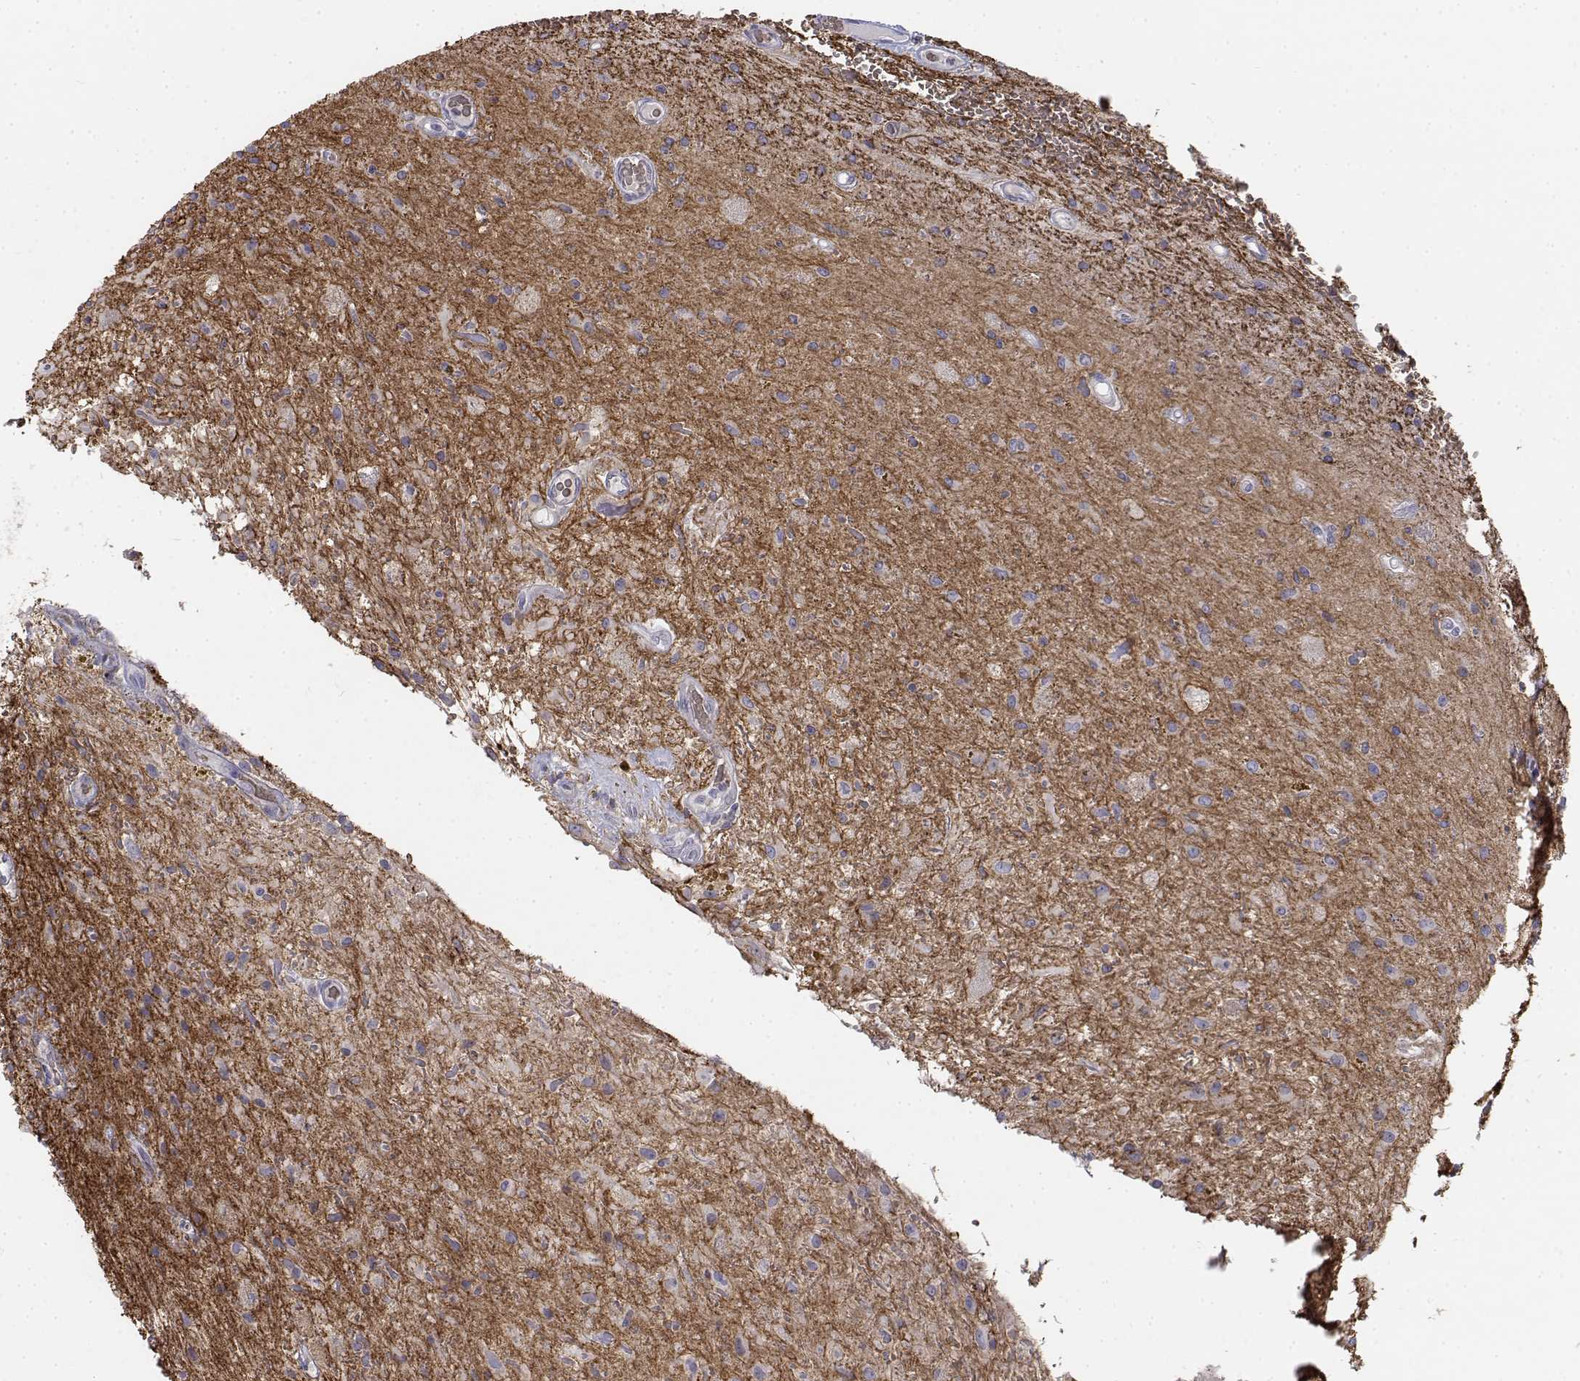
{"staining": {"intensity": "negative", "quantity": "none", "location": "none"}, "tissue": "glioma", "cell_type": "Tumor cells", "image_type": "cancer", "snomed": [{"axis": "morphology", "description": "Glioma, malignant, Low grade"}, {"axis": "topography", "description": "Cerebellum"}], "caption": "DAB immunohistochemical staining of low-grade glioma (malignant) reveals no significant staining in tumor cells. Nuclei are stained in blue.", "gene": "CADM1", "patient": {"sex": "female", "age": 14}}